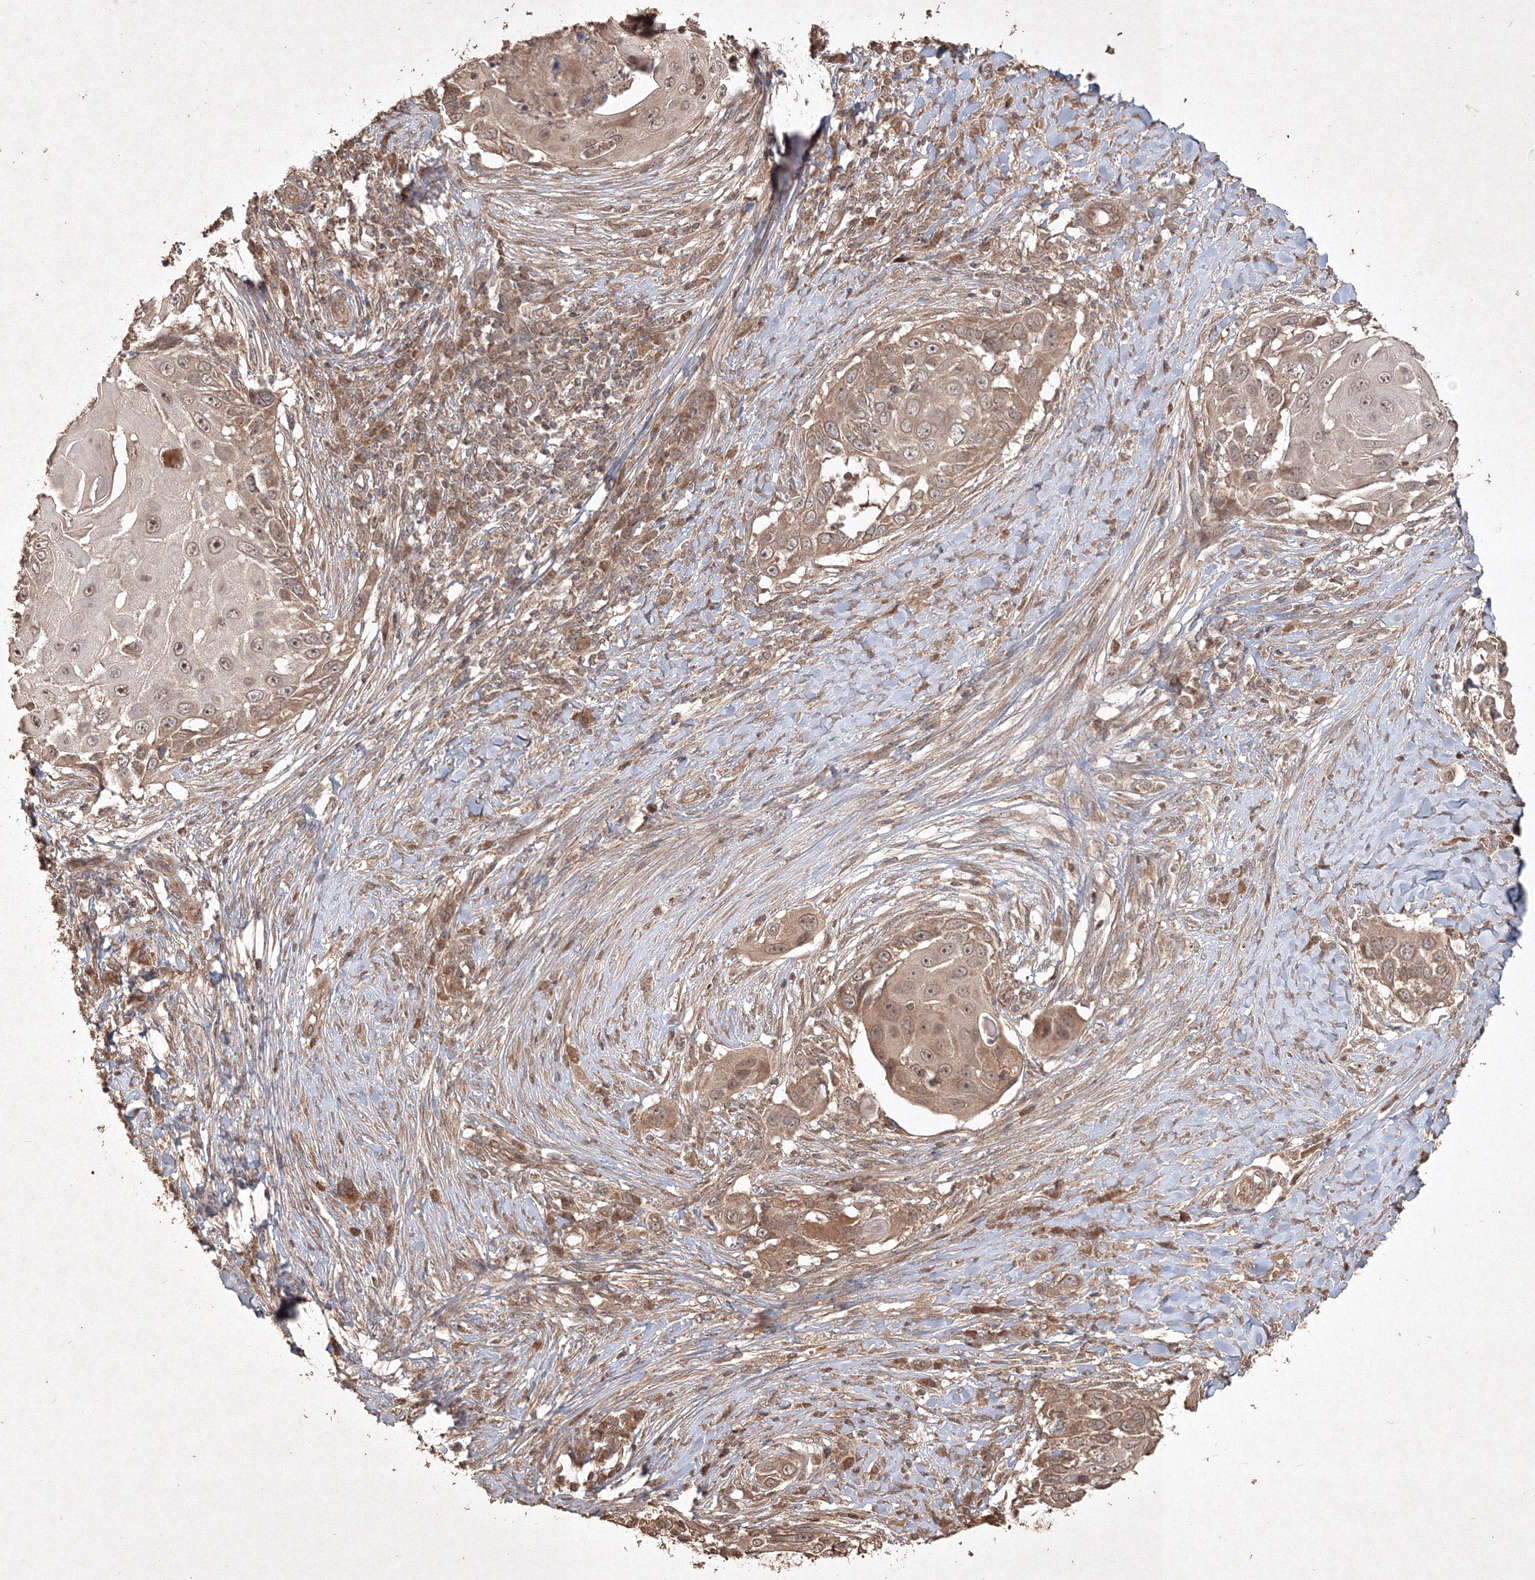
{"staining": {"intensity": "weak", "quantity": ">75%", "location": "cytoplasmic/membranous,nuclear"}, "tissue": "skin cancer", "cell_type": "Tumor cells", "image_type": "cancer", "snomed": [{"axis": "morphology", "description": "Squamous cell carcinoma, NOS"}, {"axis": "topography", "description": "Skin"}], "caption": "Human skin cancer (squamous cell carcinoma) stained with a brown dye displays weak cytoplasmic/membranous and nuclear positive expression in about >75% of tumor cells.", "gene": "PELI3", "patient": {"sex": "female", "age": 44}}